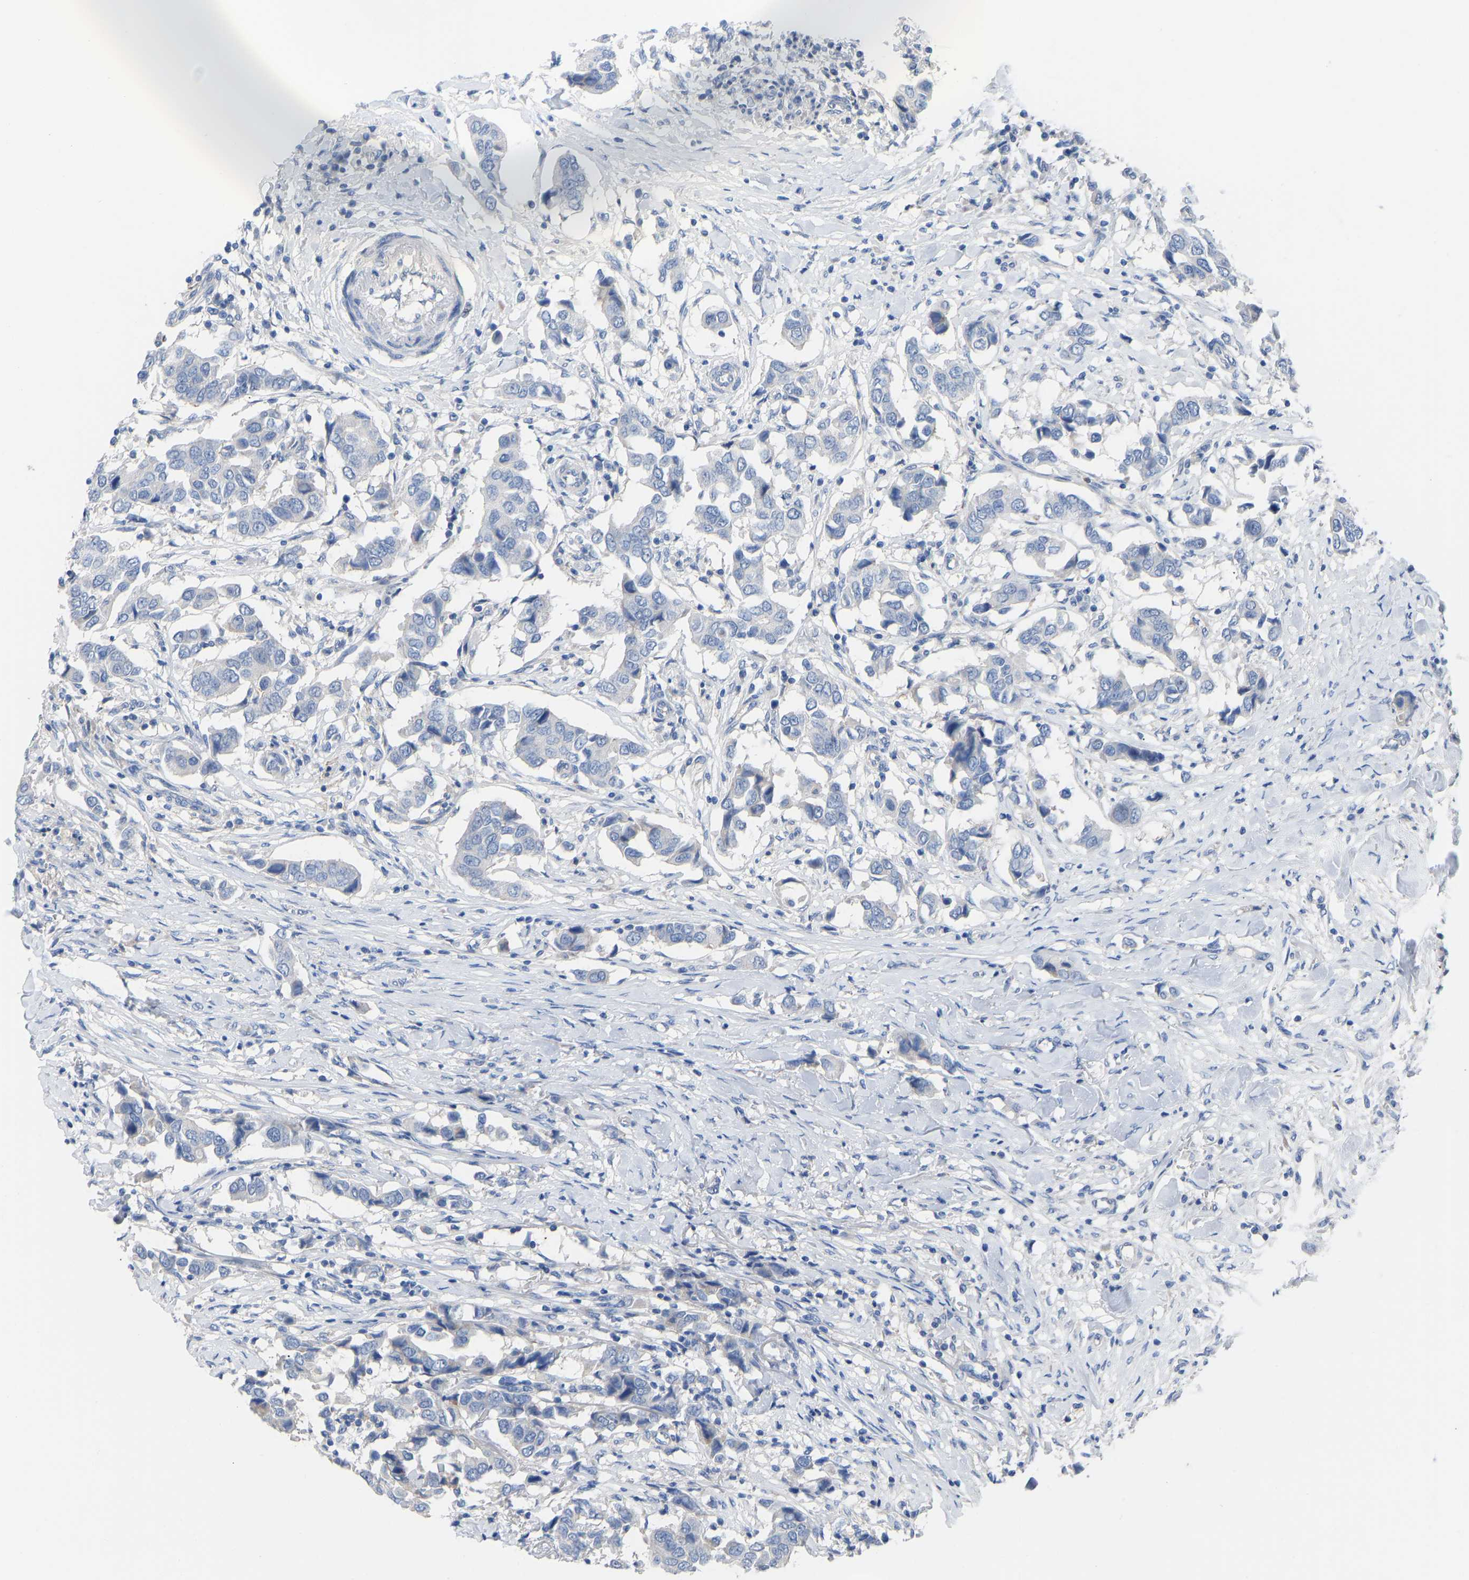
{"staining": {"intensity": "negative", "quantity": "none", "location": "none"}, "tissue": "breast cancer", "cell_type": "Tumor cells", "image_type": "cancer", "snomed": [{"axis": "morphology", "description": "Duct carcinoma"}, {"axis": "topography", "description": "Breast"}], "caption": "Immunohistochemical staining of breast invasive ductal carcinoma displays no significant expression in tumor cells.", "gene": "OLIG2", "patient": {"sex": "female", "age": 80}}